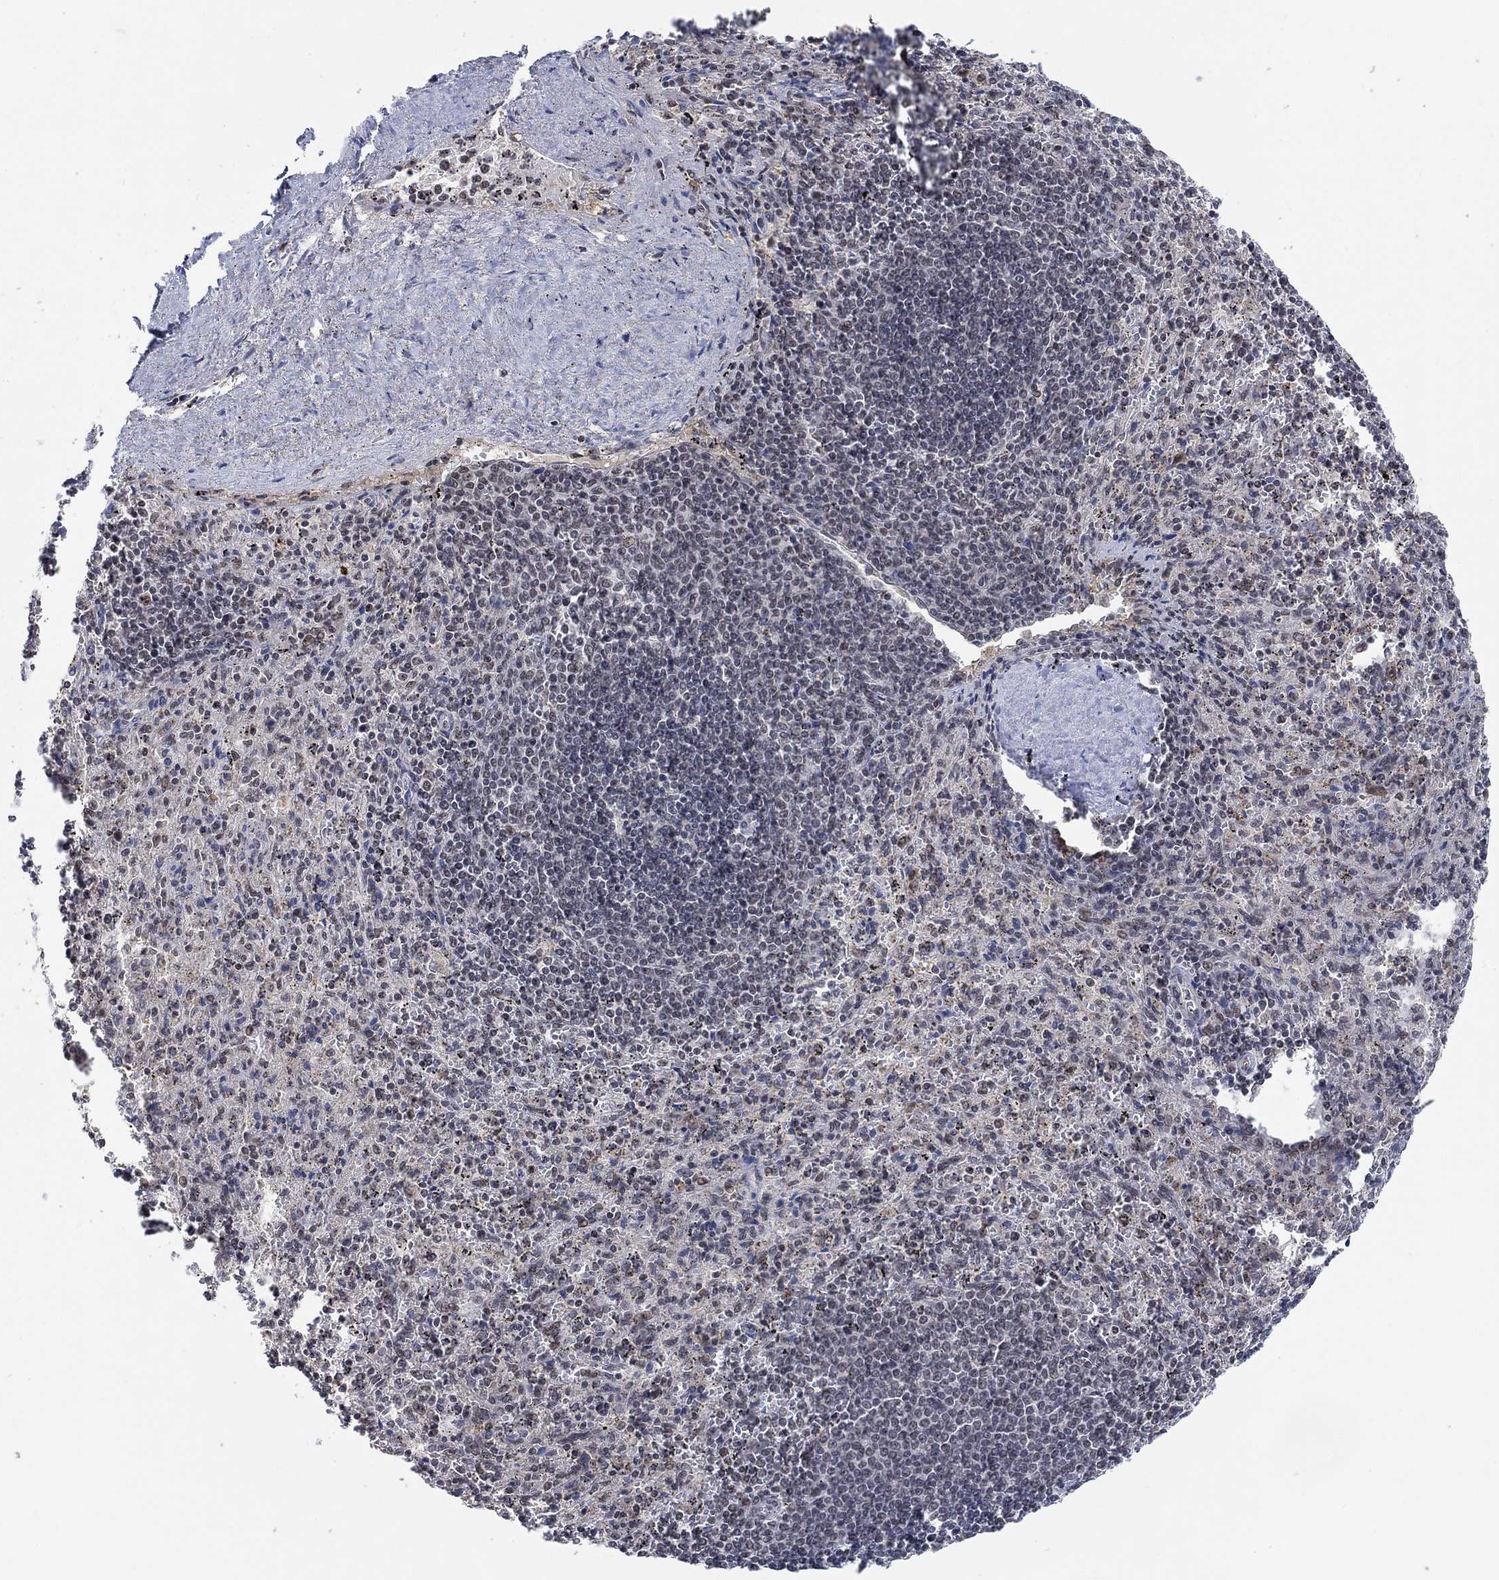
{"staining": {"intensity": "negative", "quantity": "none", "location": "none"}, "tissue": "spleen", "cell_type": "Cells in red pulp", "image_type": "normal", "snomed": [{"axis": "morphology", "description": "Normal tissue, NOS"}, {"axis": "topography", "description": "Spleen"}], "caption": "IHC of unremarkable spleen displays no staining in cells in red pulp.", "gene": "THAP8", "patient": {"sex": "male", "age": 57}}